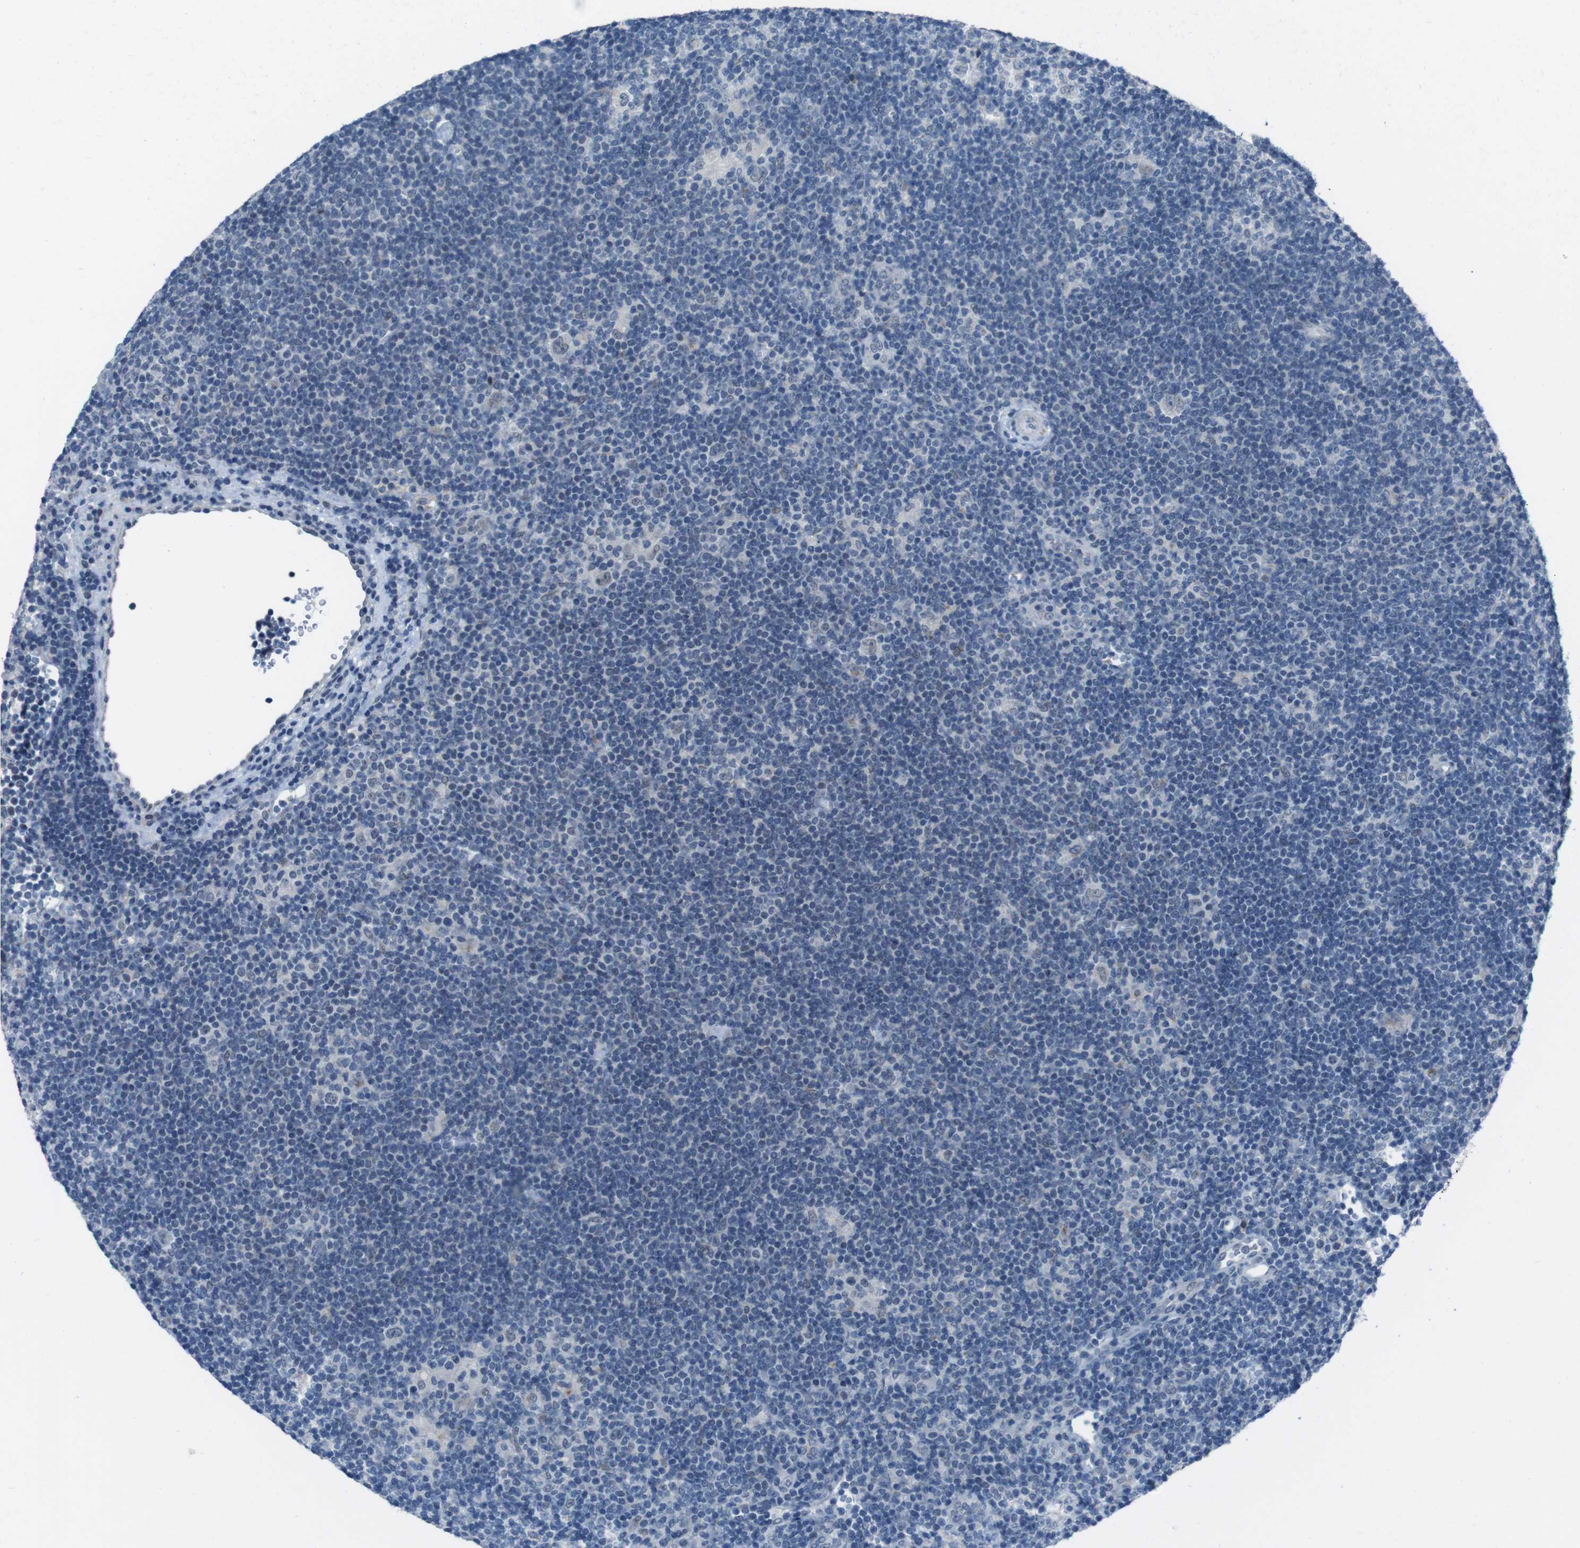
{"staining": {"intensity": "negative", "quantity": "none", "location": "none"}, "tissue": "lymphoma", "cell_type": "Tumor cells", "image_type": "cancer", "snomed": [{"axis": "morphology", "description": "Hodgkin's disease, NOS"}, {"axis": "topography", "description": "Lymph node"}], "caption": "IHC photomicrograph of lymphoma stained for a protein (brown), which demonstrates no expression in tumor cells.", "gene": "CDHR2", "patient": {"sex": "female", "age": 57}}